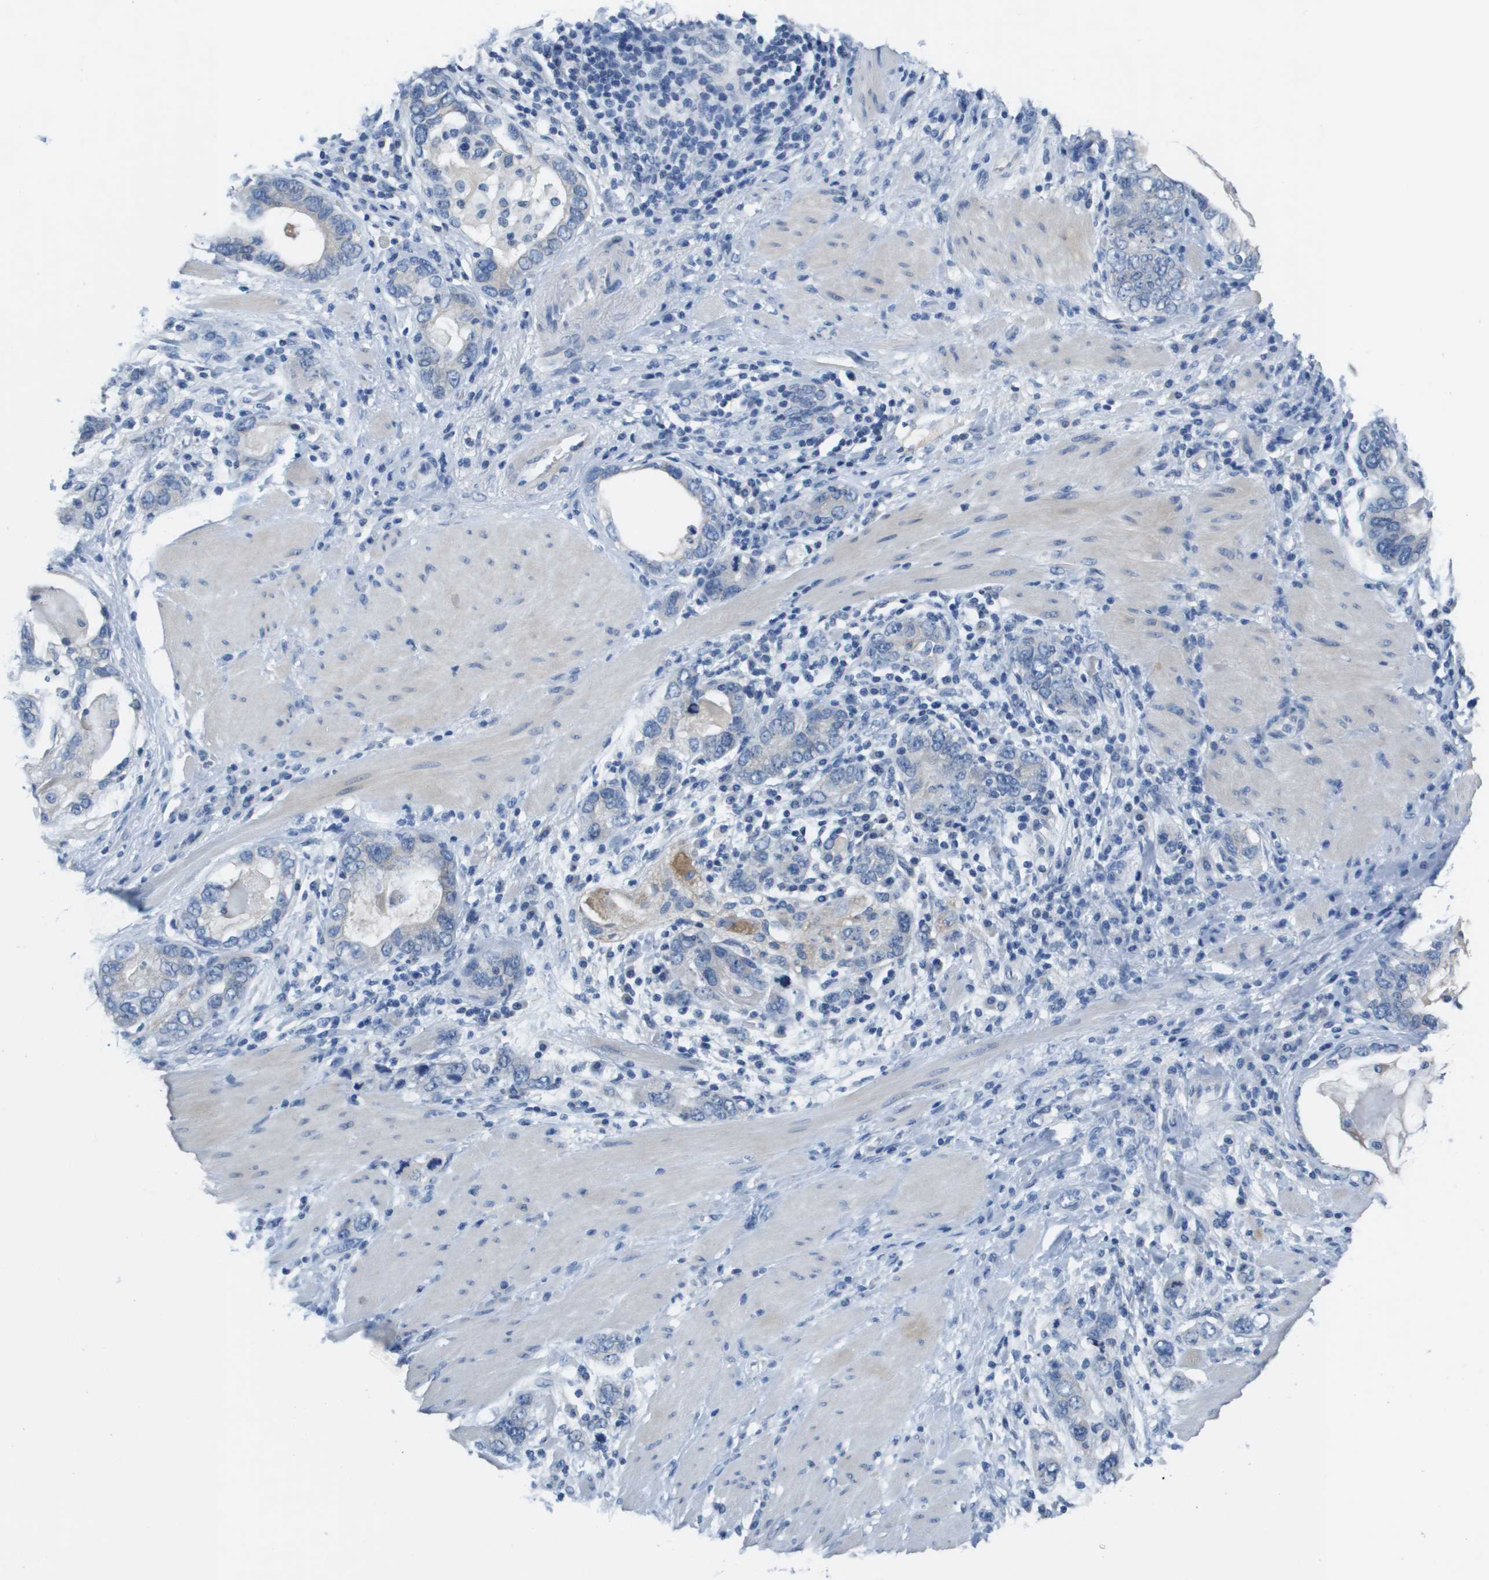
{"staining": {"intensity": "negative", "quantity": "none", "location": "none"}, "tissue": "stomach cancer", "cell_type": "Tumor cells", "image_type": "cancer", "snomed": [{"axis": "morphology", "description": "Adenocarcinoma, NOS"}, {"axis": "topography", "description": "Stomach, lower"}], "caption": "Tumor cells are negative for protein expression in human stomach adenocarcinoma.", "gene": "NCS1", "patient": {"sex": "female", "age": 93}}